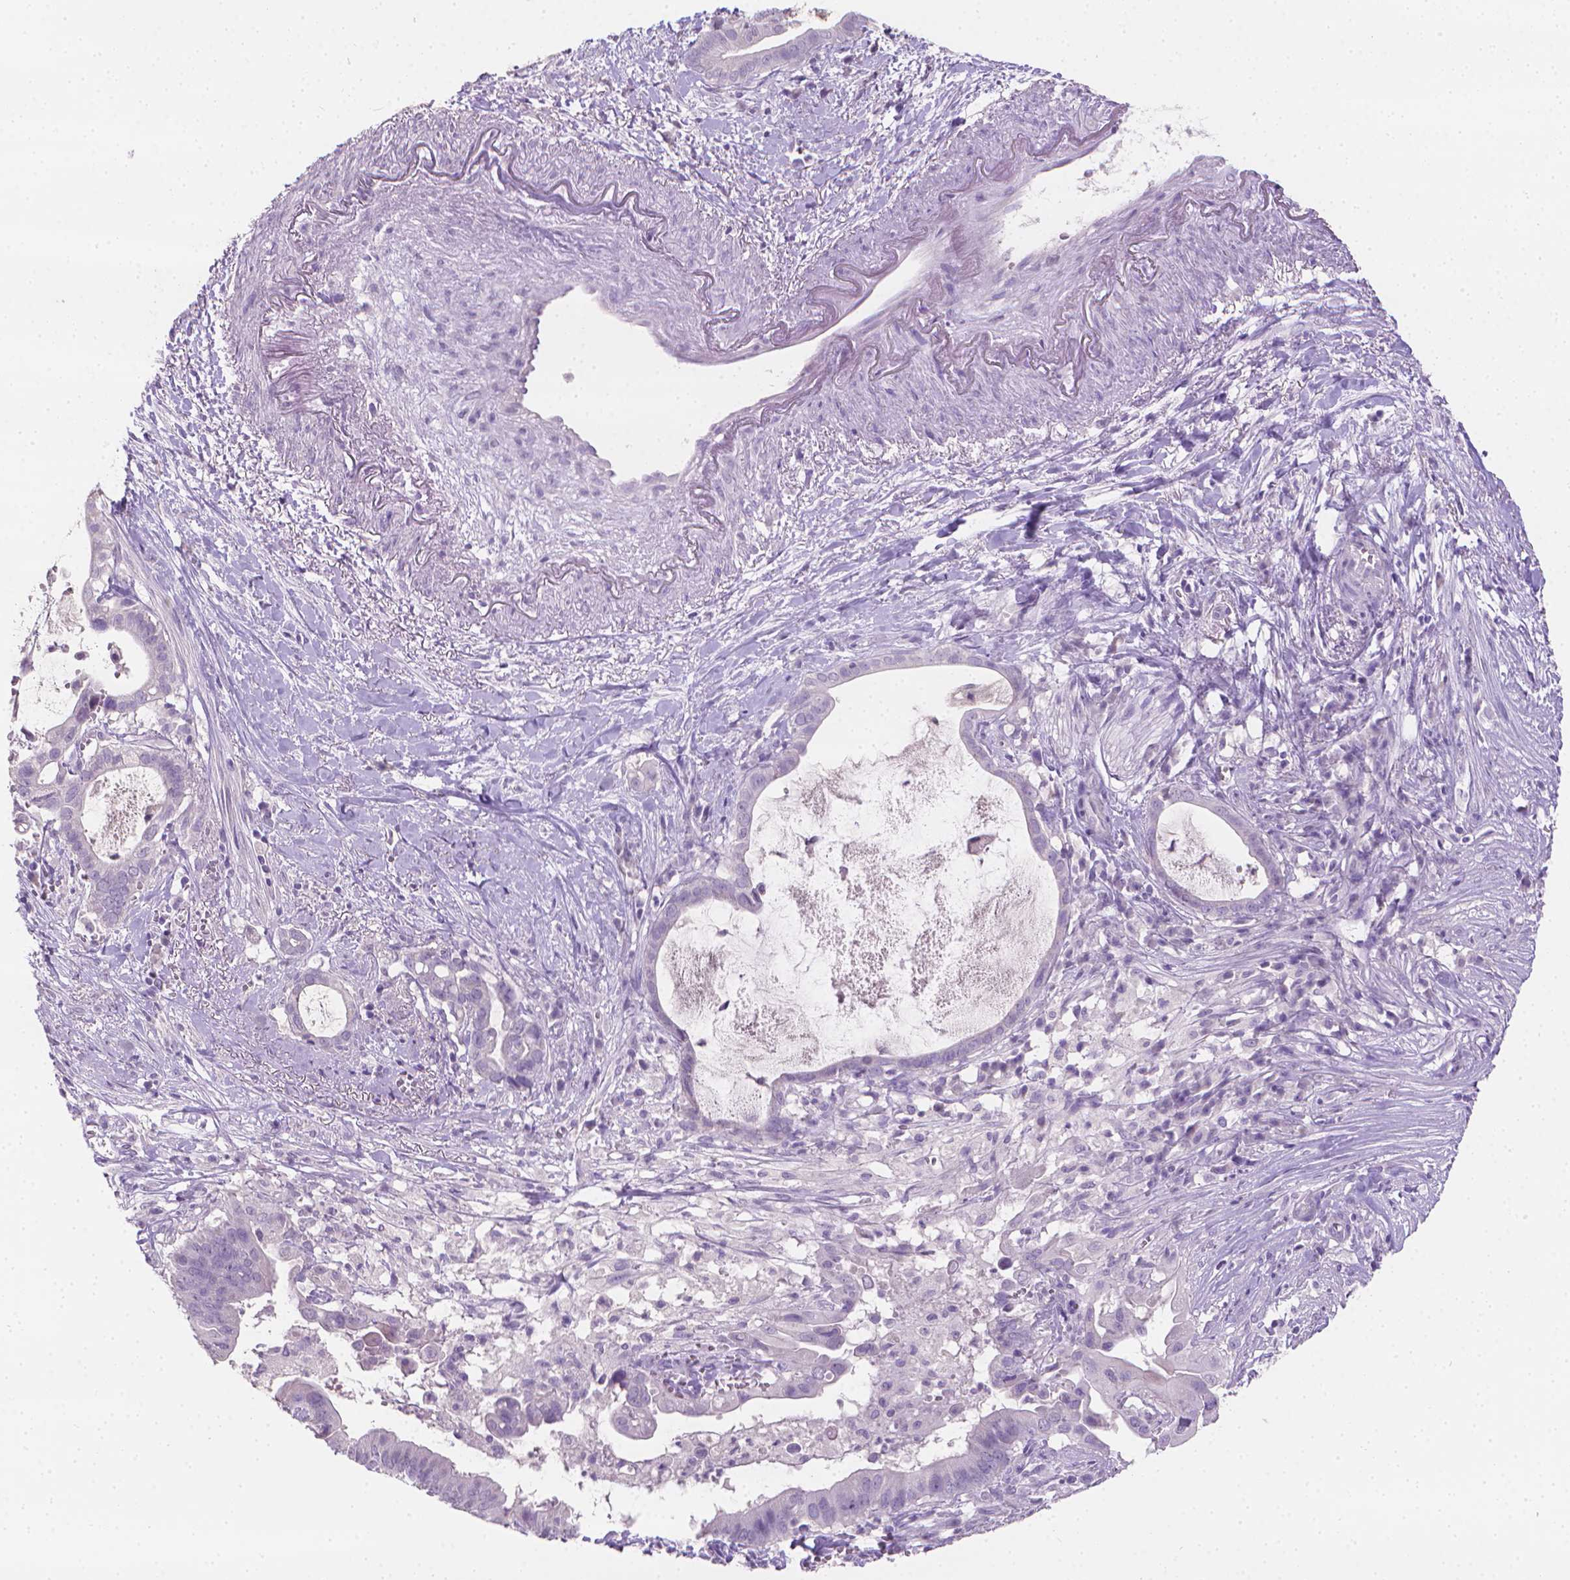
{"staining": {"intensity": "negative", "quantity": "none", "location": "none"}, "tissue": "pancreatic cancer", "cell_type": "Tumor cells", "image_type": "cancer", "snomed": [{"axis": "morphology", "description": "Adenocarcinoma, NOS"}, {"axis": "topography", "description": "Pancreas"}], "caption": "Immunohistochemistry of human pancreatic cancer displays no staining in tumor cells. (Brightfield microscopy of DAB immunohistochemistry at high magnification).", "gene": "TNNI2", "patient": {"sex": "male", "age": 61}}